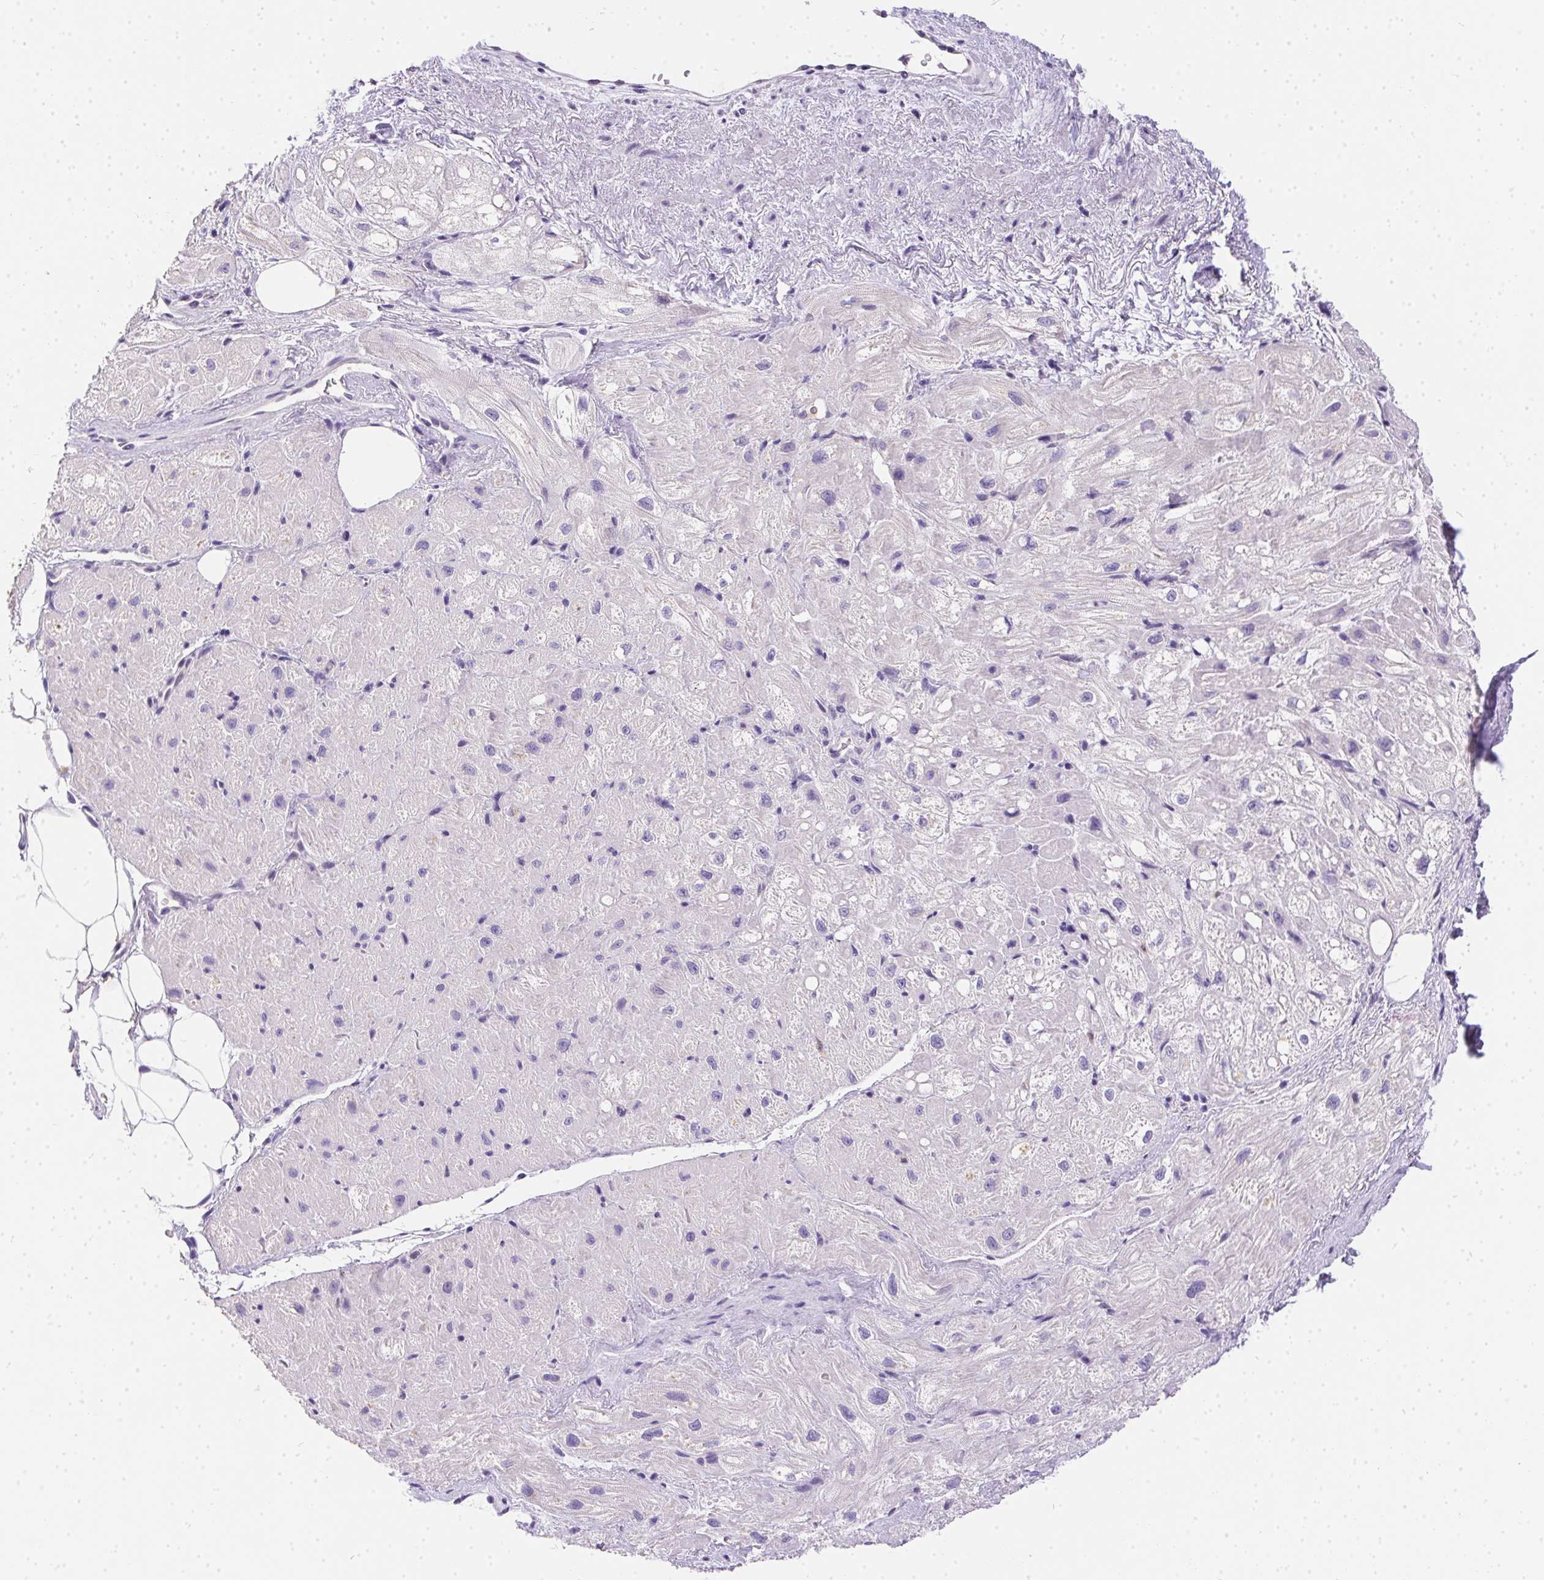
{"staining": {"intensity": "moderate", "quantity": "<25%", "location": "cytoplasmic/membranous"}, "tissue": "heart muscle", "cell_type": "Cardiomyocytes", "image_type": "normal", "snomed": [{"axis": "morphology", "description": "Normal tissue, NOS"}, {"axis": "topography", "description": "Heart"}], "caption": "Immunohistochemistry (IHC) micrograph of normal human heart muscle stained for a protein (brown), which demonstrates low levels of moderate cytoplasmic/membranous staining in approximately <25% of cardiomyocytes.", "gene": "SSTR4", "patient": {"sex": "female", "age": 69}}